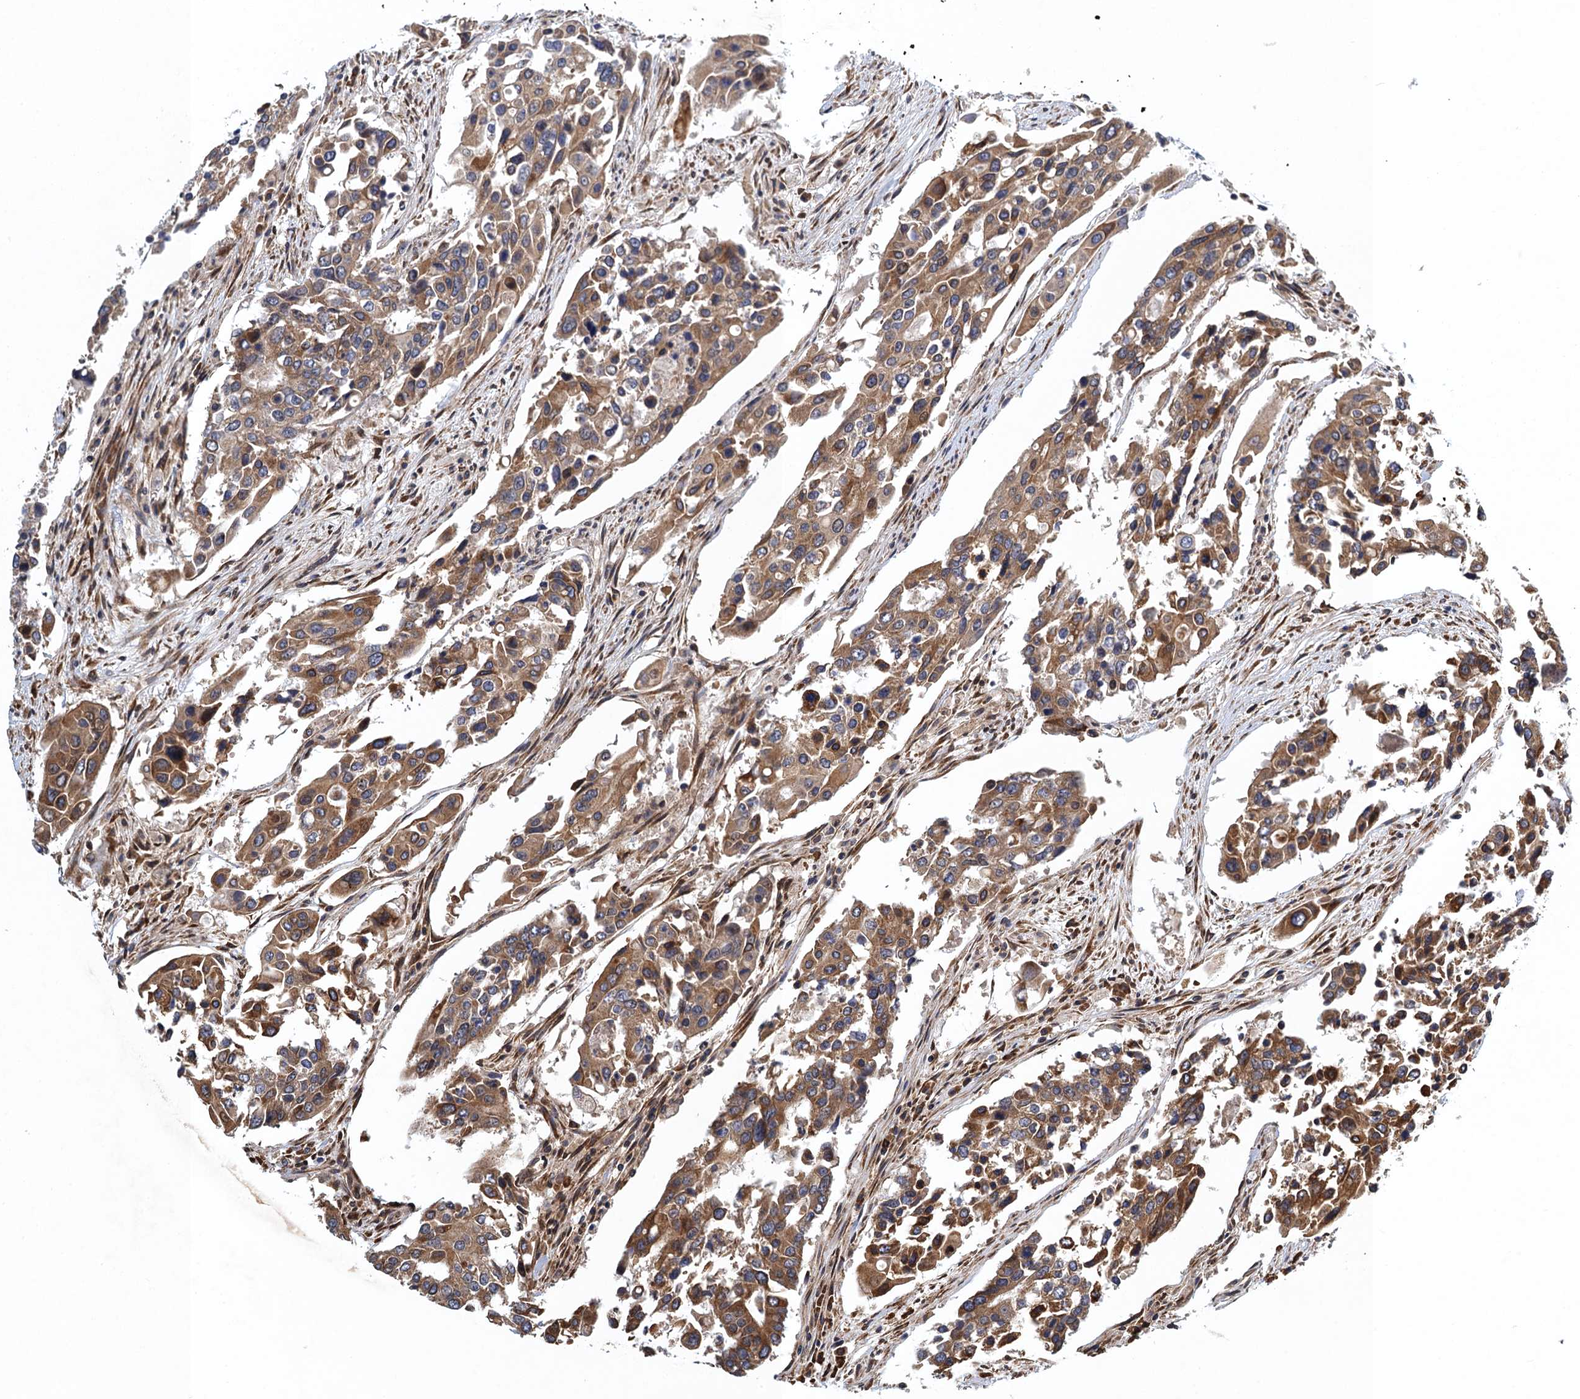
{"staining": {"intensity": "moderate", "quantity": ">75%", "location": "cytoplasmic/membranous"}, "tissue": "colorectal cancer", "cell_type": "Tumor cells", "image_type": "cancer", "snomed": [{"axis": "morphology", "description": "Adenocarcinoma, NOS"}, {"axis": "topography", "description": "Colon"}], "caption": "This is a micrograph of IHC staining of adenocarcinoma (colorectal), which shows moderate staining in the cytoplasmic/membranous of tumor cells.", "gene": "MDM1", "patient": {"sex": "male", "age": 77}}